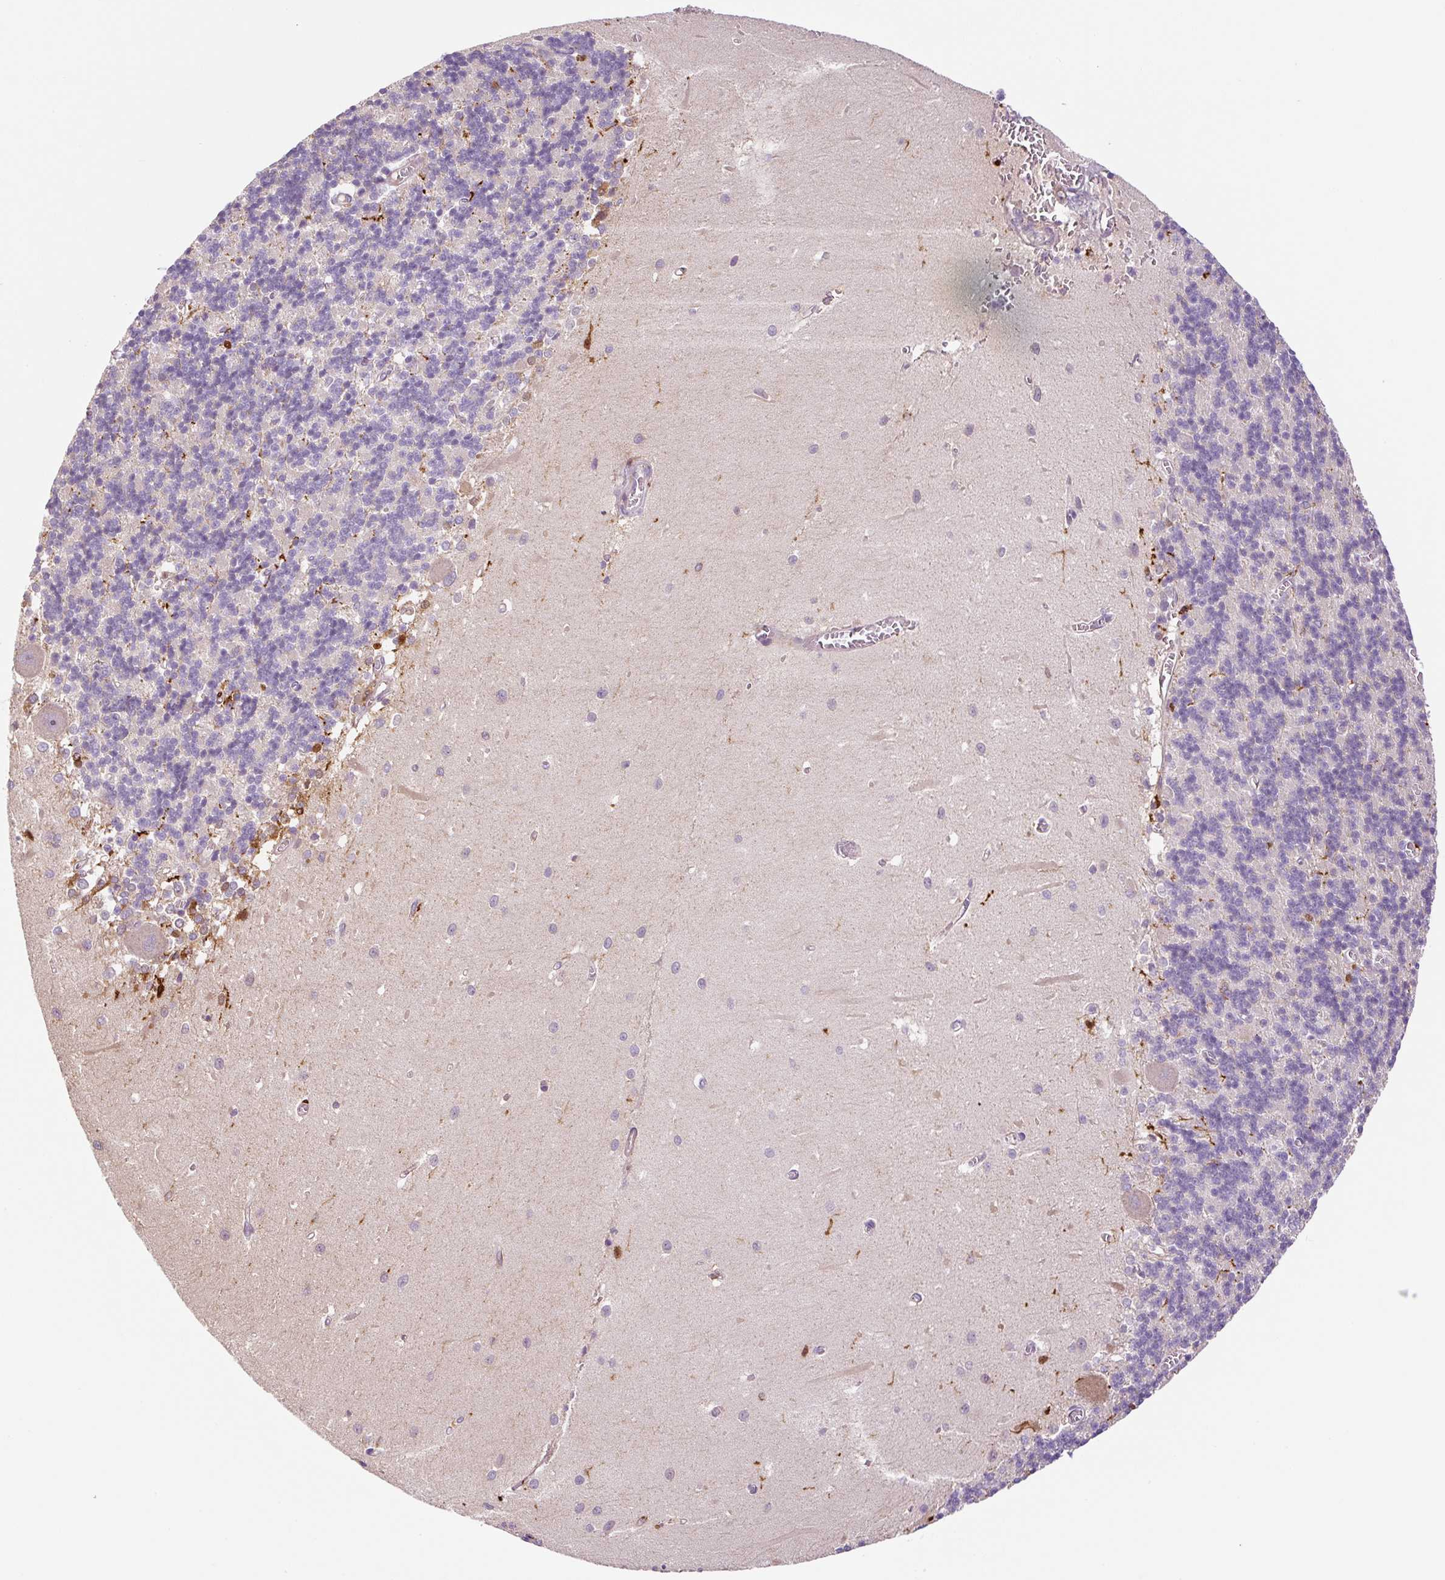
{"staining": {"intensity": "negative", "quantity": "none", "location": "none"}, "tissue": "cerebellum", "cell_type": "Cells in granular layer", "image_type": "normal", "snomed": [{"axis": "morphology", "description": "Normal tissue, NOS"}, {"axis": "topography", "description": "Cerebellum"}], "caption": "DAB (3,3'-diaminobenzidine) immunohistochemical staining of normal human cerebellum shows no significant positivity in cells in granular layer.", "gene": "FUT10", "patient": {"sex": "male", "age": 37}}